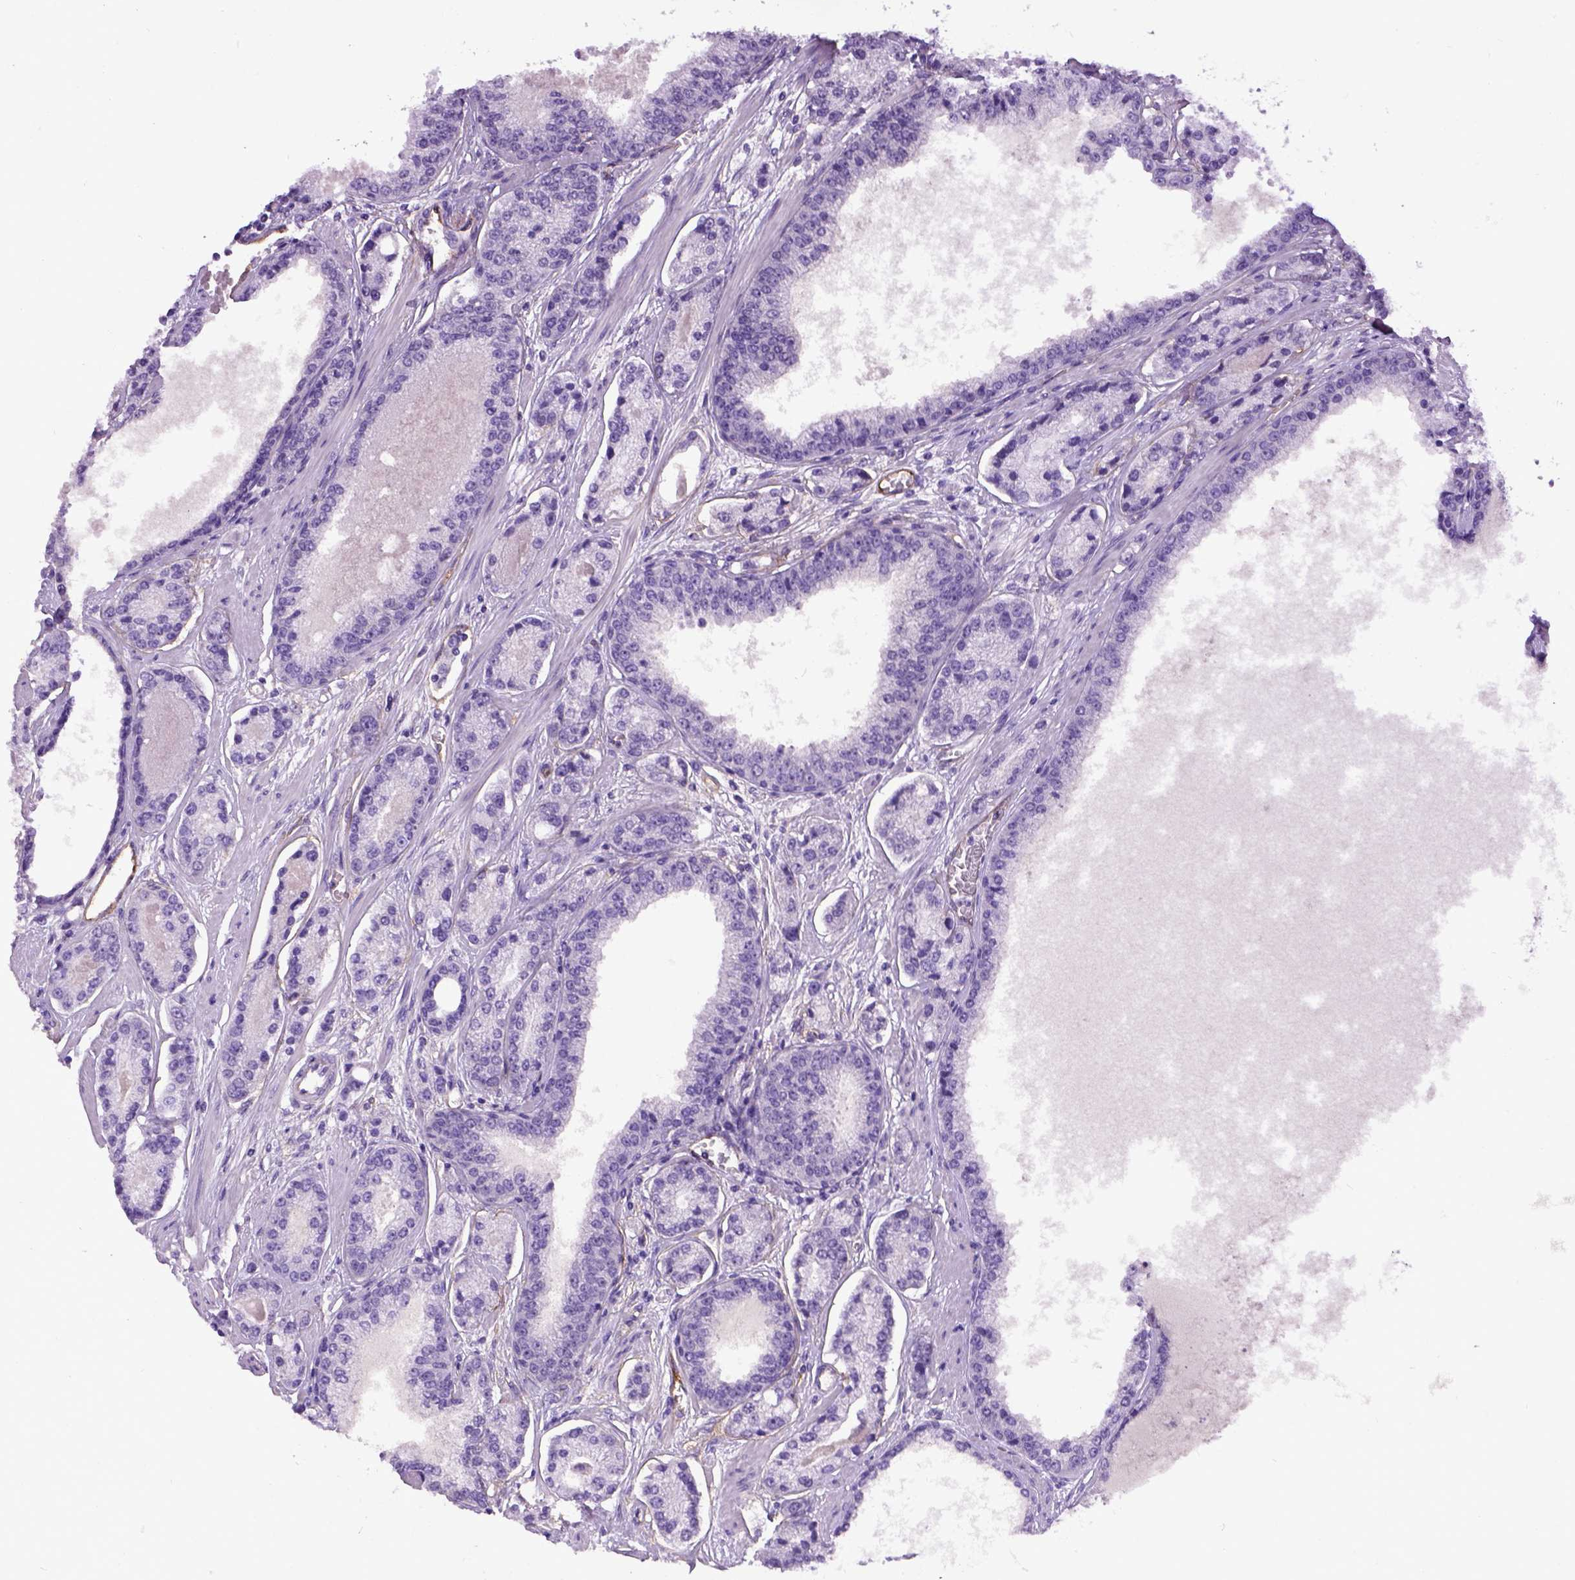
{"staining": {"intensity": "negative", "quantity": "none", "location": "none"}, "tissue": "prostate cancer", "cell_type": "Tumor cells", "image_type": "cancer", "snomed": [{"axis": "morphology", "description": "Adenocarcinoma, NOS"}, {"axis": "topography", "description": "Prostate"}], "caption": "Immunohistochemistry (IHC) of adenocarcinoma (prostate) displays no positivity in tumor cells. (Brightfield microscopy of DAB (3,3'-diaminobenzidine) immunohistochemistry (IHC) at high magnification).", "gene": "ENG", "patient": {"sex": "male", "age": 64}}